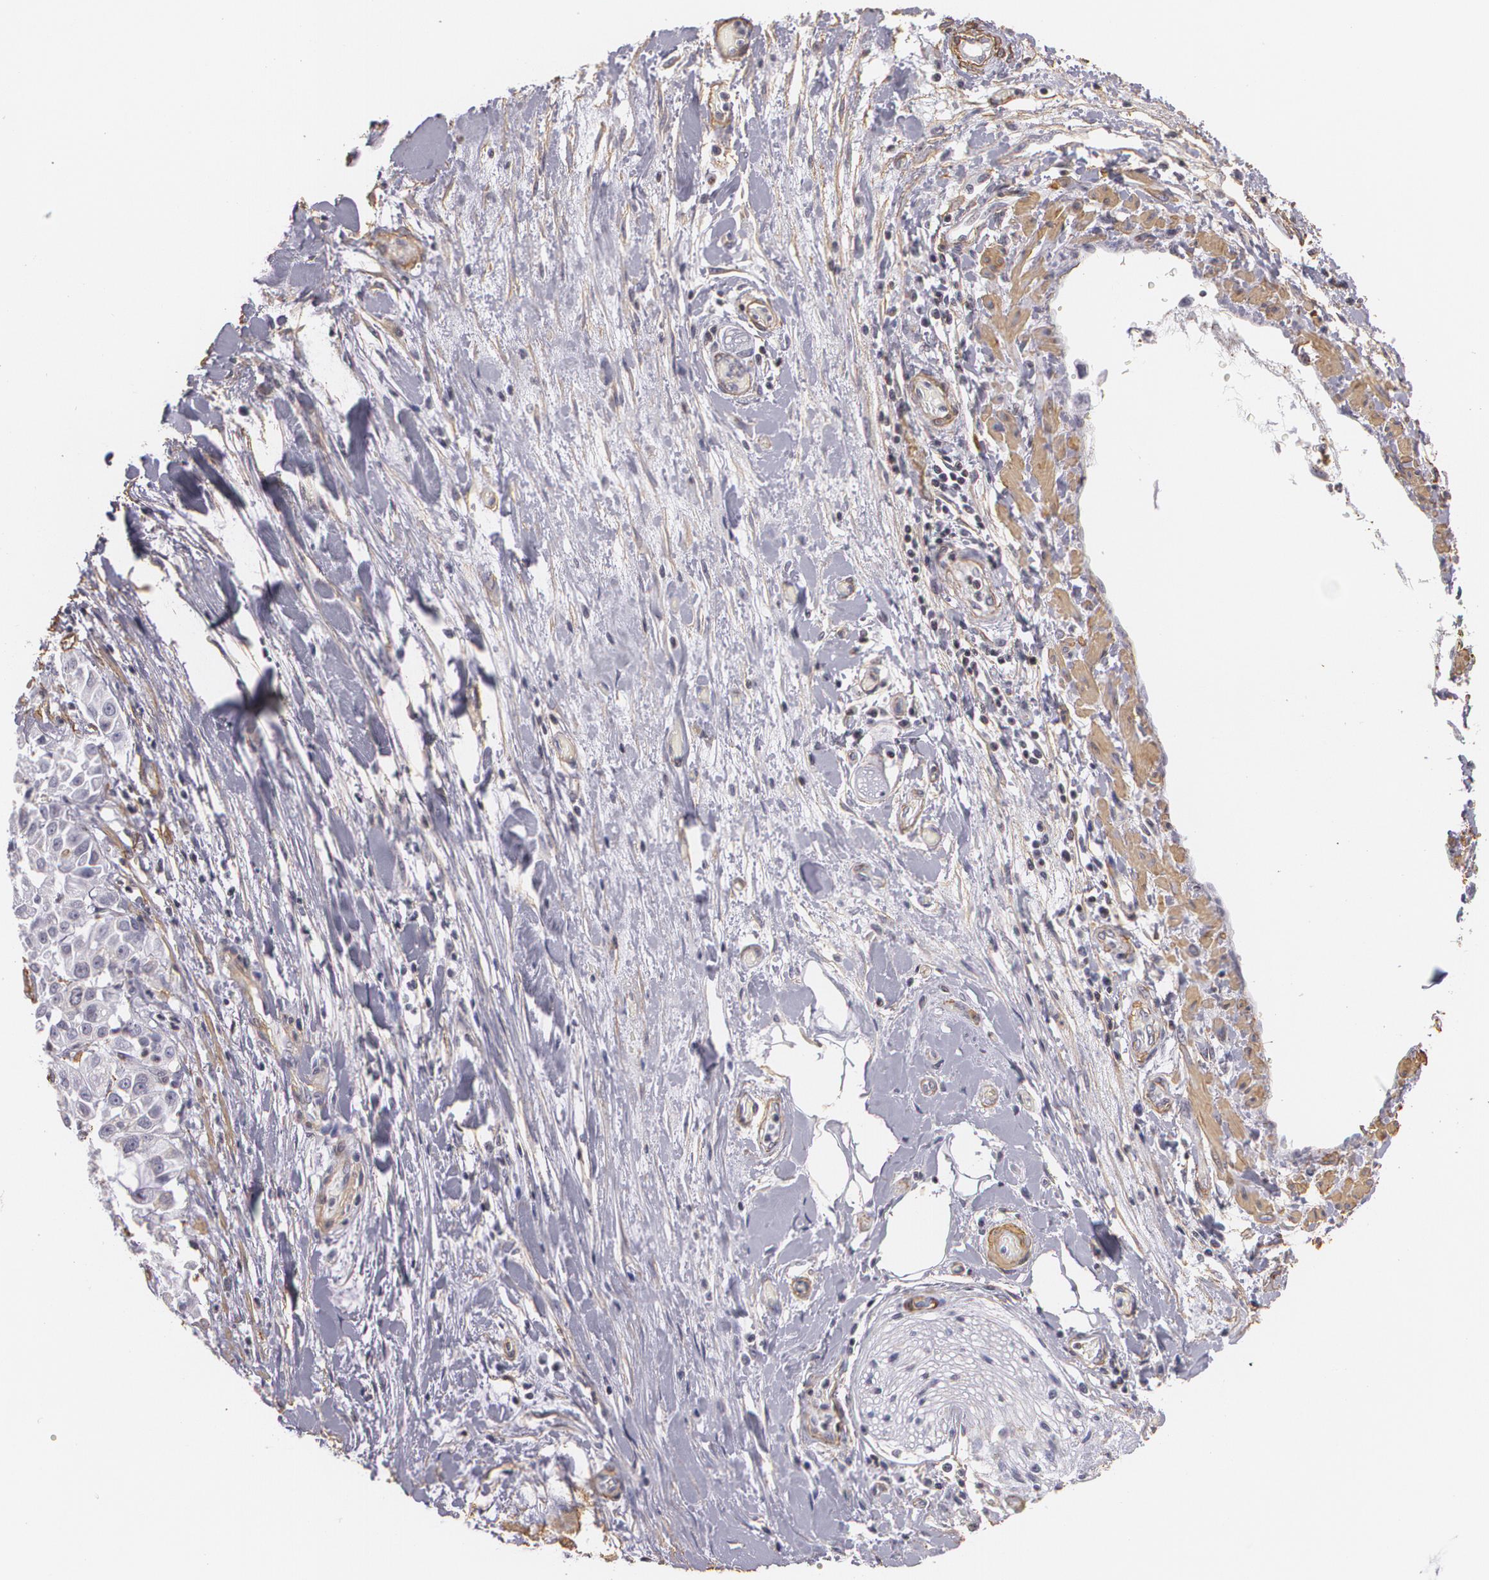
{"staining": {"intensity": "negative", "quantity": "none", "location": "none"}, "tissue": "pancreatic cancer", "cell_type": "Tumor cells", "image_type": "cancer", "snomed": [{"axis": "morphology", "description": "Adenocarcinoma, NOS"}, {"axis": "topography", "description": "Pancreas"}], "caption": "IHC of human pancreatic adenocarcinoma reveals no positivity in tumor cells.", "gene": "VAMP1", "patient": {"sex": "female", "age": 52}}